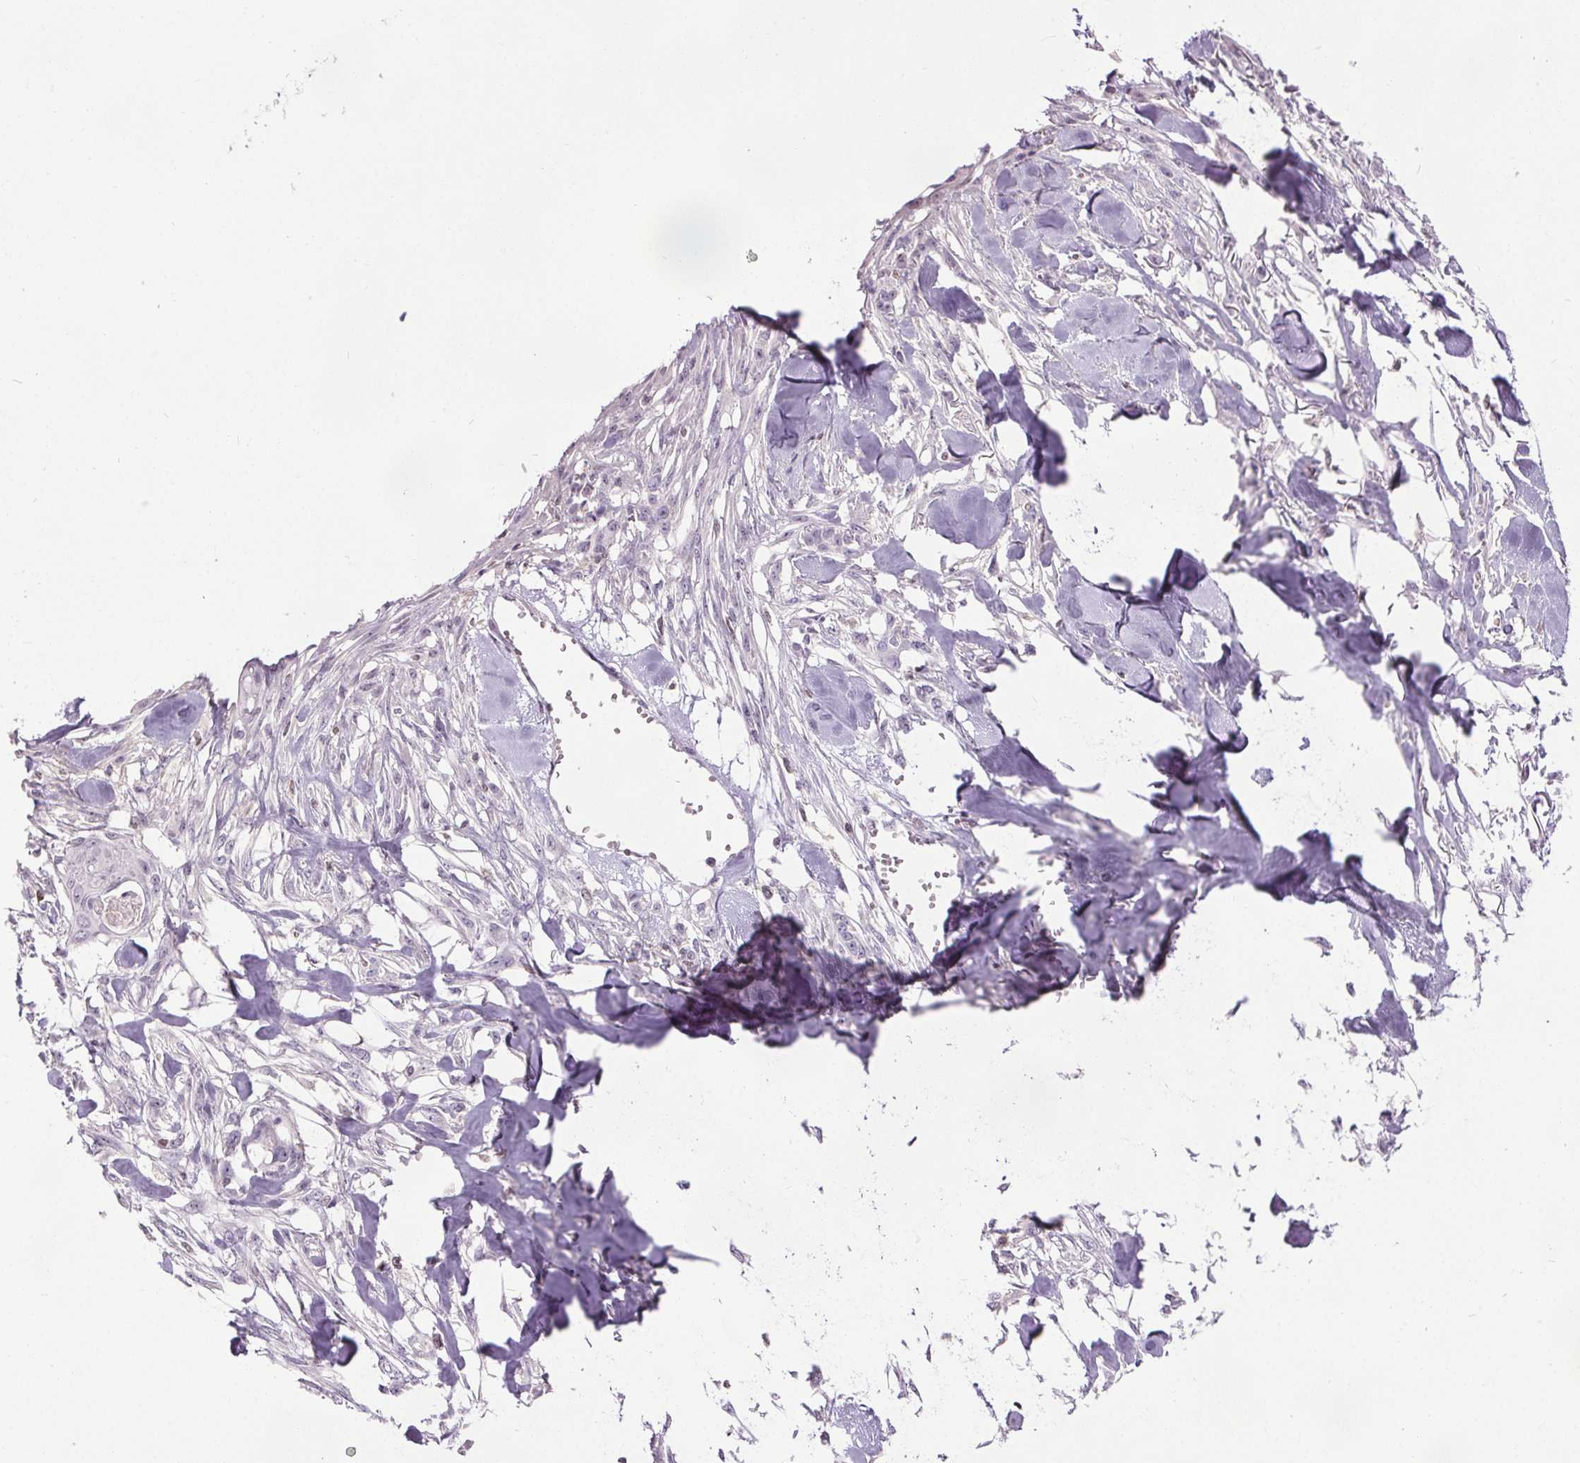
{"staining": {"intensity": "negative", "quantity": "none", "location": "none"}, "tissue": "skin cancer", "cell_type": "Tumor cells", "image_type": "cancer", "snomed": [{"axis": "morphology", "description": "Squamous cell carcinoma, NOS"}, {"axis": "topography", "description": "Skin"}], "caption": "This photomicrograph is of skin cancer stained with IHC to label a protein in brown with the nuclei are counter-stained blue. There is no expression in tumor cells. (IHC, brightfield microscopy, high magnification).", "gene": "TMEM240", "patient": {"sex": "male", "age": 79}}